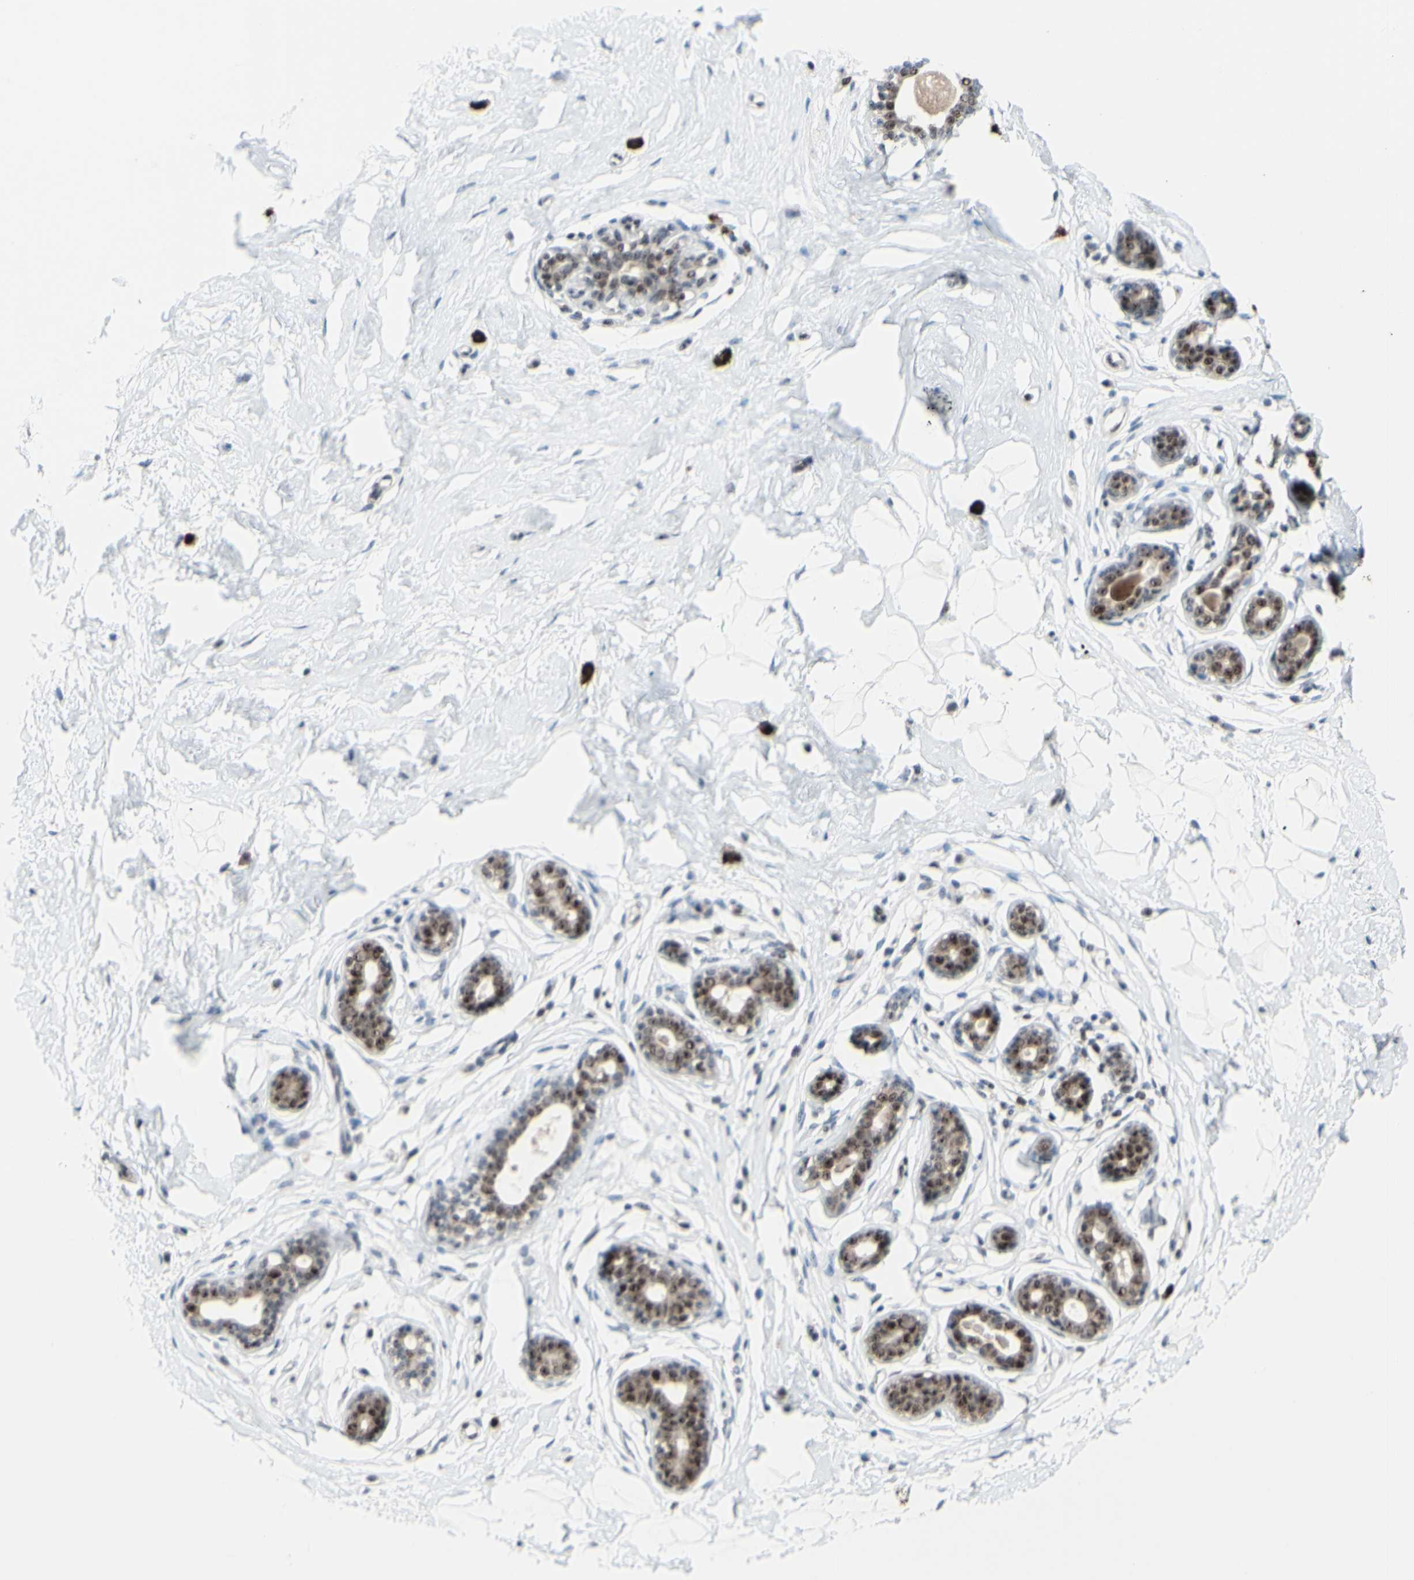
{"staining": {"intensity": "moderate", "quantity": ">75%", "location": "nuclear"}, "tissue": "breast", "cell_type": "Adipocytes", "image_type": "normal", "snomed": [{"axis": "morphology", "description": "Normal tissue, NOS"}, {"axis": "topography", "description": "Breast"}], "caption": "Normal breast reveals moderate nuclear positivity in approximately >75% of adipocytes.", "gene": "POLR1A", "patient": {"sex": "female", "age": 23}}